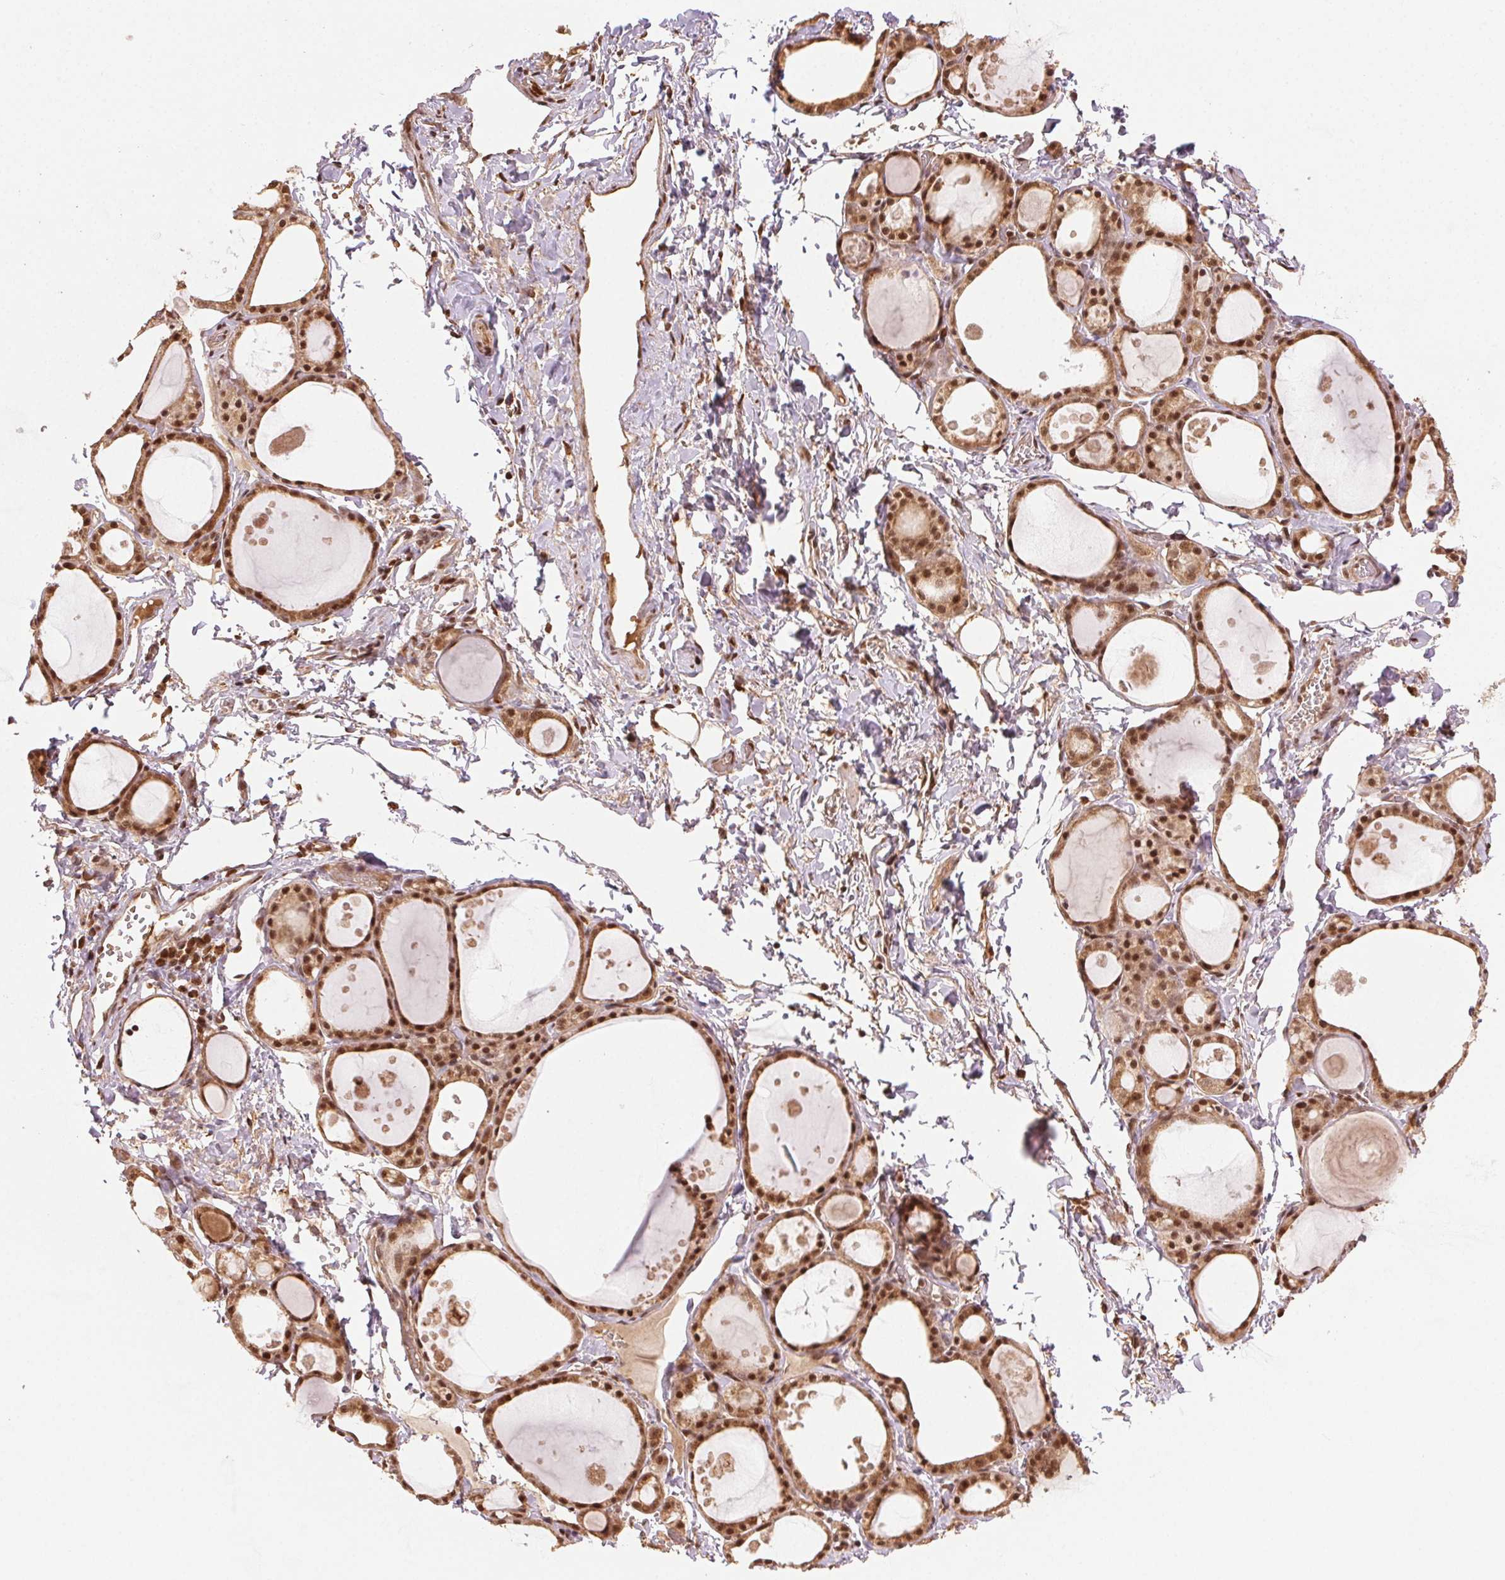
{"staining": {"intensity": "moderate", "quantity": ">75%", "location": "cytoplasmic/membranous,nuclear"}, "tissue": "thyroid gland", "cell_type": "Glandular cells", "image_type": "normal", "snomed": [{"axis": "morphology", "description": "Normal tissue, NOS"}, {"axis": "topography", "description": "Thyroid gland"}], "caption": "This micrograph exhibits IHC staining of benign human thyroid gland, with medium moderate cytoplasmic/membranous,nuclear staining in about >75% of glandular cells.", "gene": "TREML4", "patient": {"sex": "male", "age": 68}}